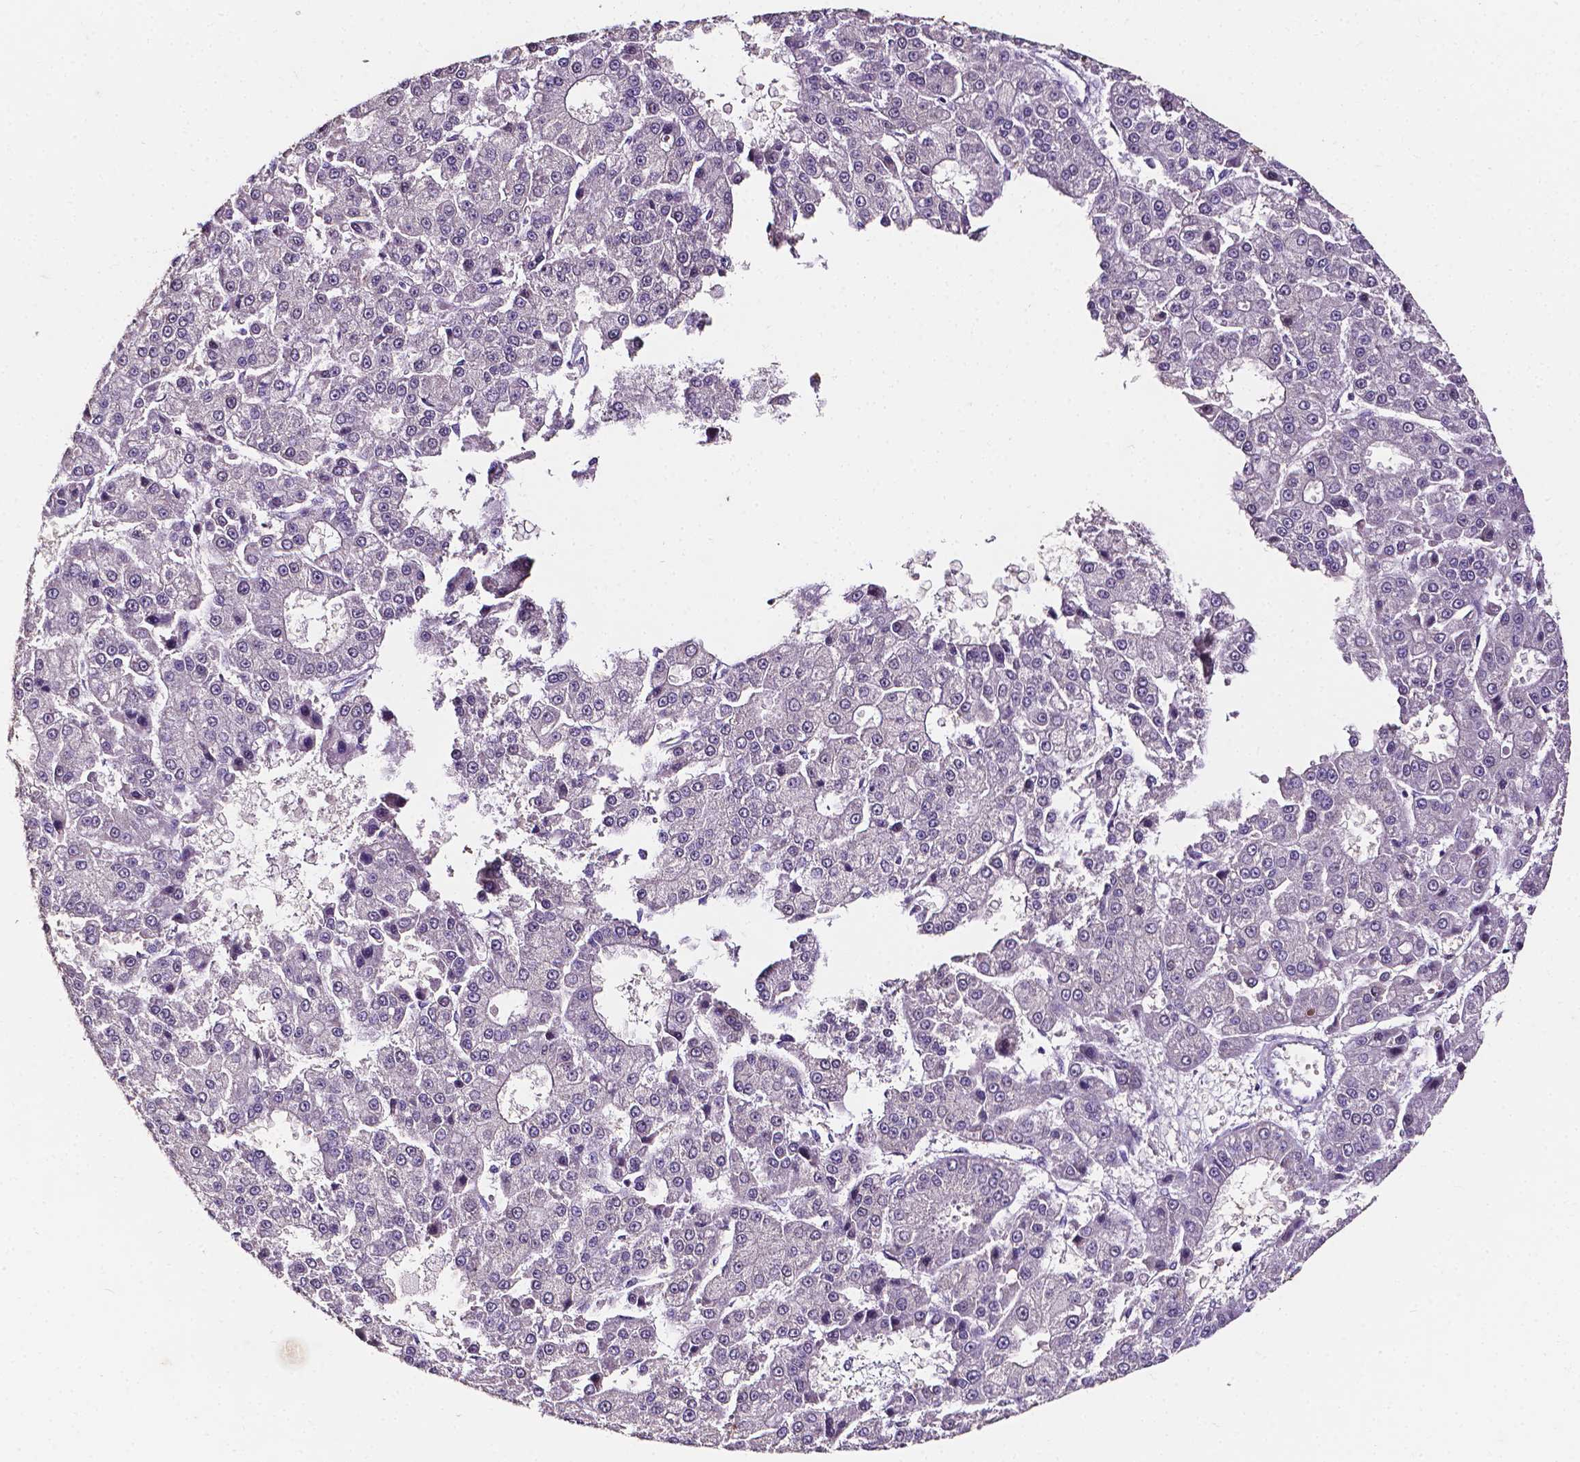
{"staining": {"intensity": "negative", "quantity": "none", "location": "none"}, "tissue": "liver cancer", "cell_type": "Tumor cells", "image_type": "cancer", "snomed": [{"axis": "morphology", "description": "Carcinoma, Hepatocellular, NOS"}, {"axis": "topography", "description": "Liver"}], "caption": "This is an IHC photomicrograph of liver cancer. There is no expression in tumor cells.", "gene": "PSAT1", "patient": {"sex": "male", "age": 70}}